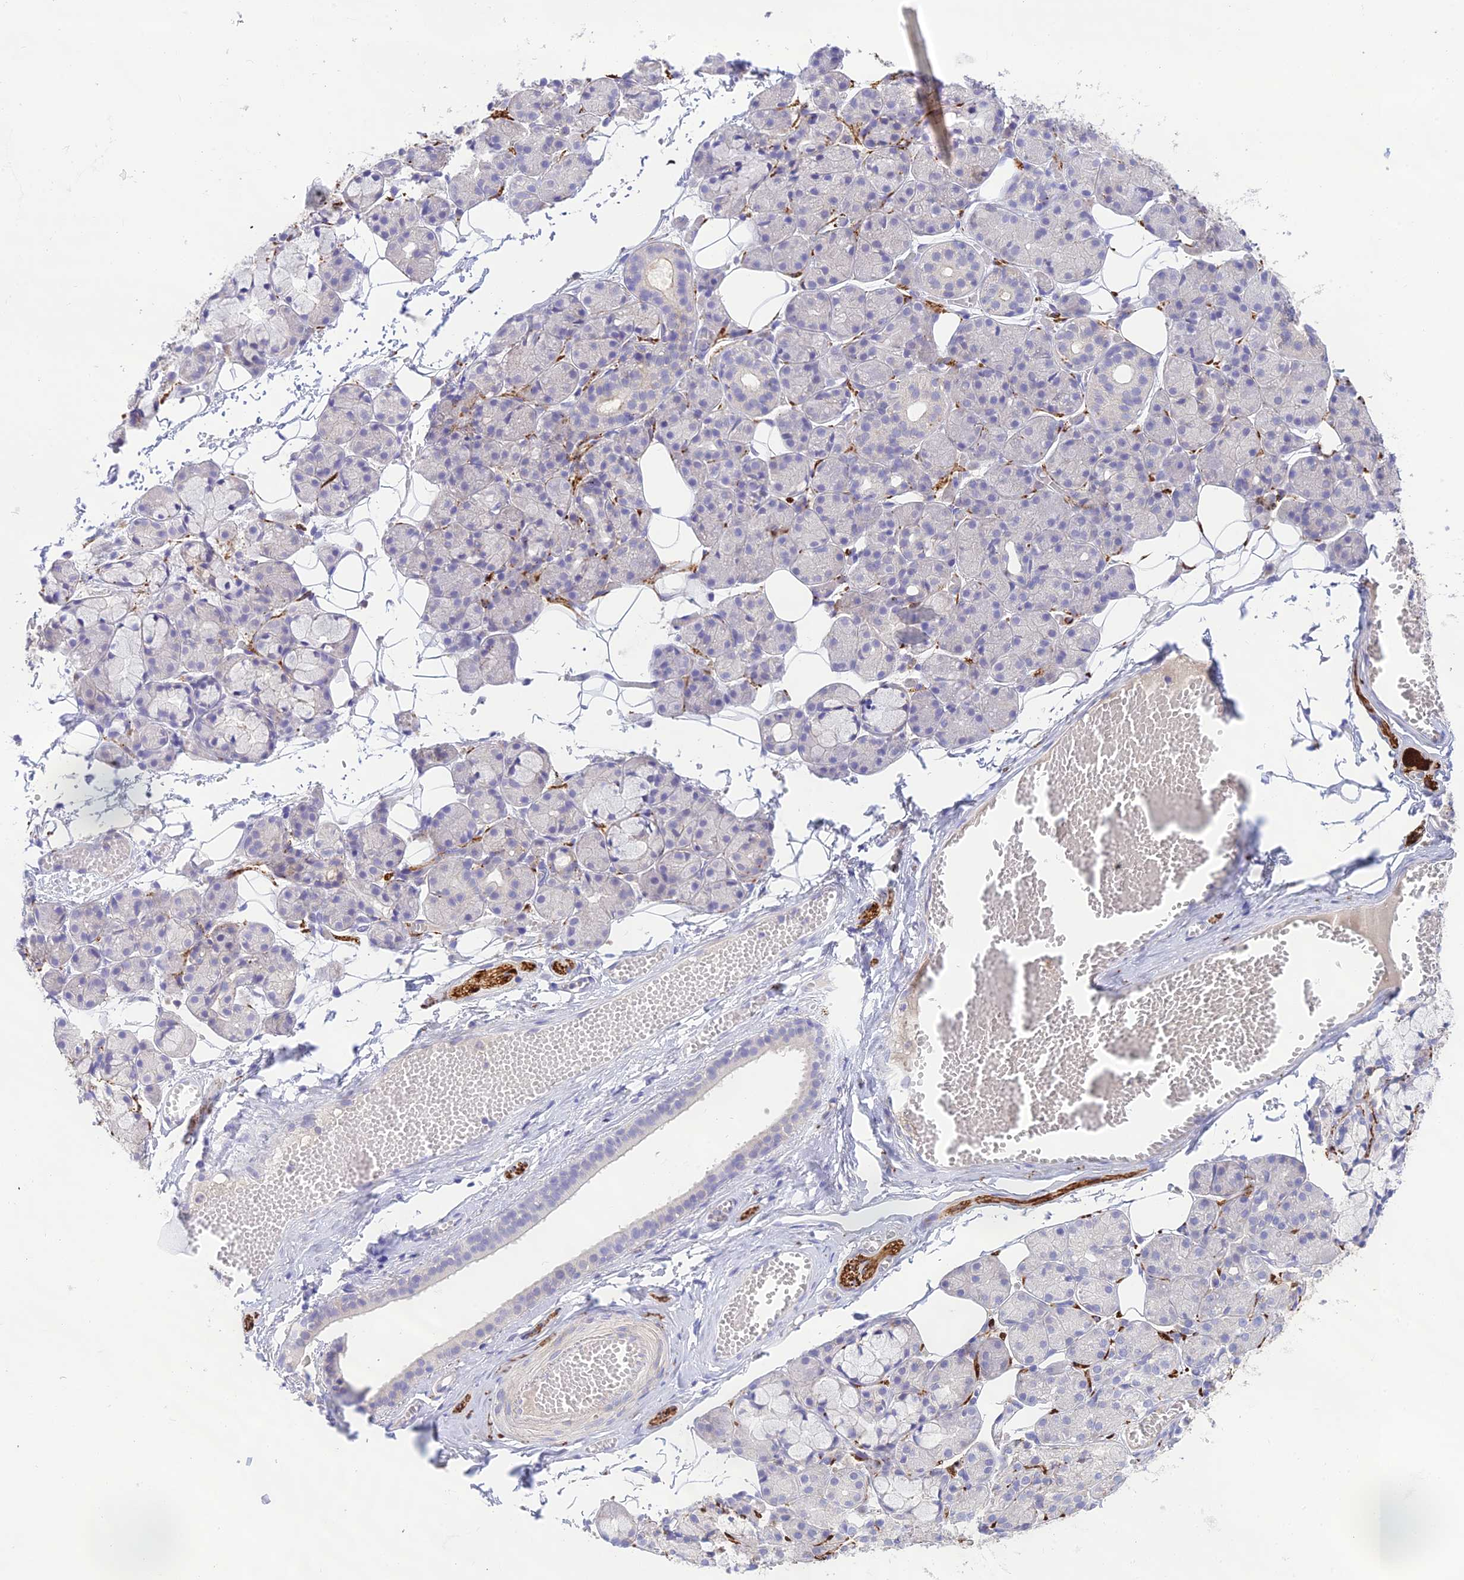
{"staining": {"intensity": "negative", "quantity": "none", "location": "none"}, "tissue": "salivary gland", "cell_type": "Glandular cells", "image_type": "normal", "snomed": [{"axis": "morphology", "description": "Normal tissue, NOS"}, {"axis": "topography", "description": "Salivary gland"}], "caption": "Immunohistochemical staining of benign human salivary gland shows no significant positivity in glandular cells. (Brightfield microscopy of DAB (3,3'-diaminobenzidine) immunohistochemistry (IHC) at high magnification).", "gene": "XPO7", "patient": {"sex": "male", "age": 63}}